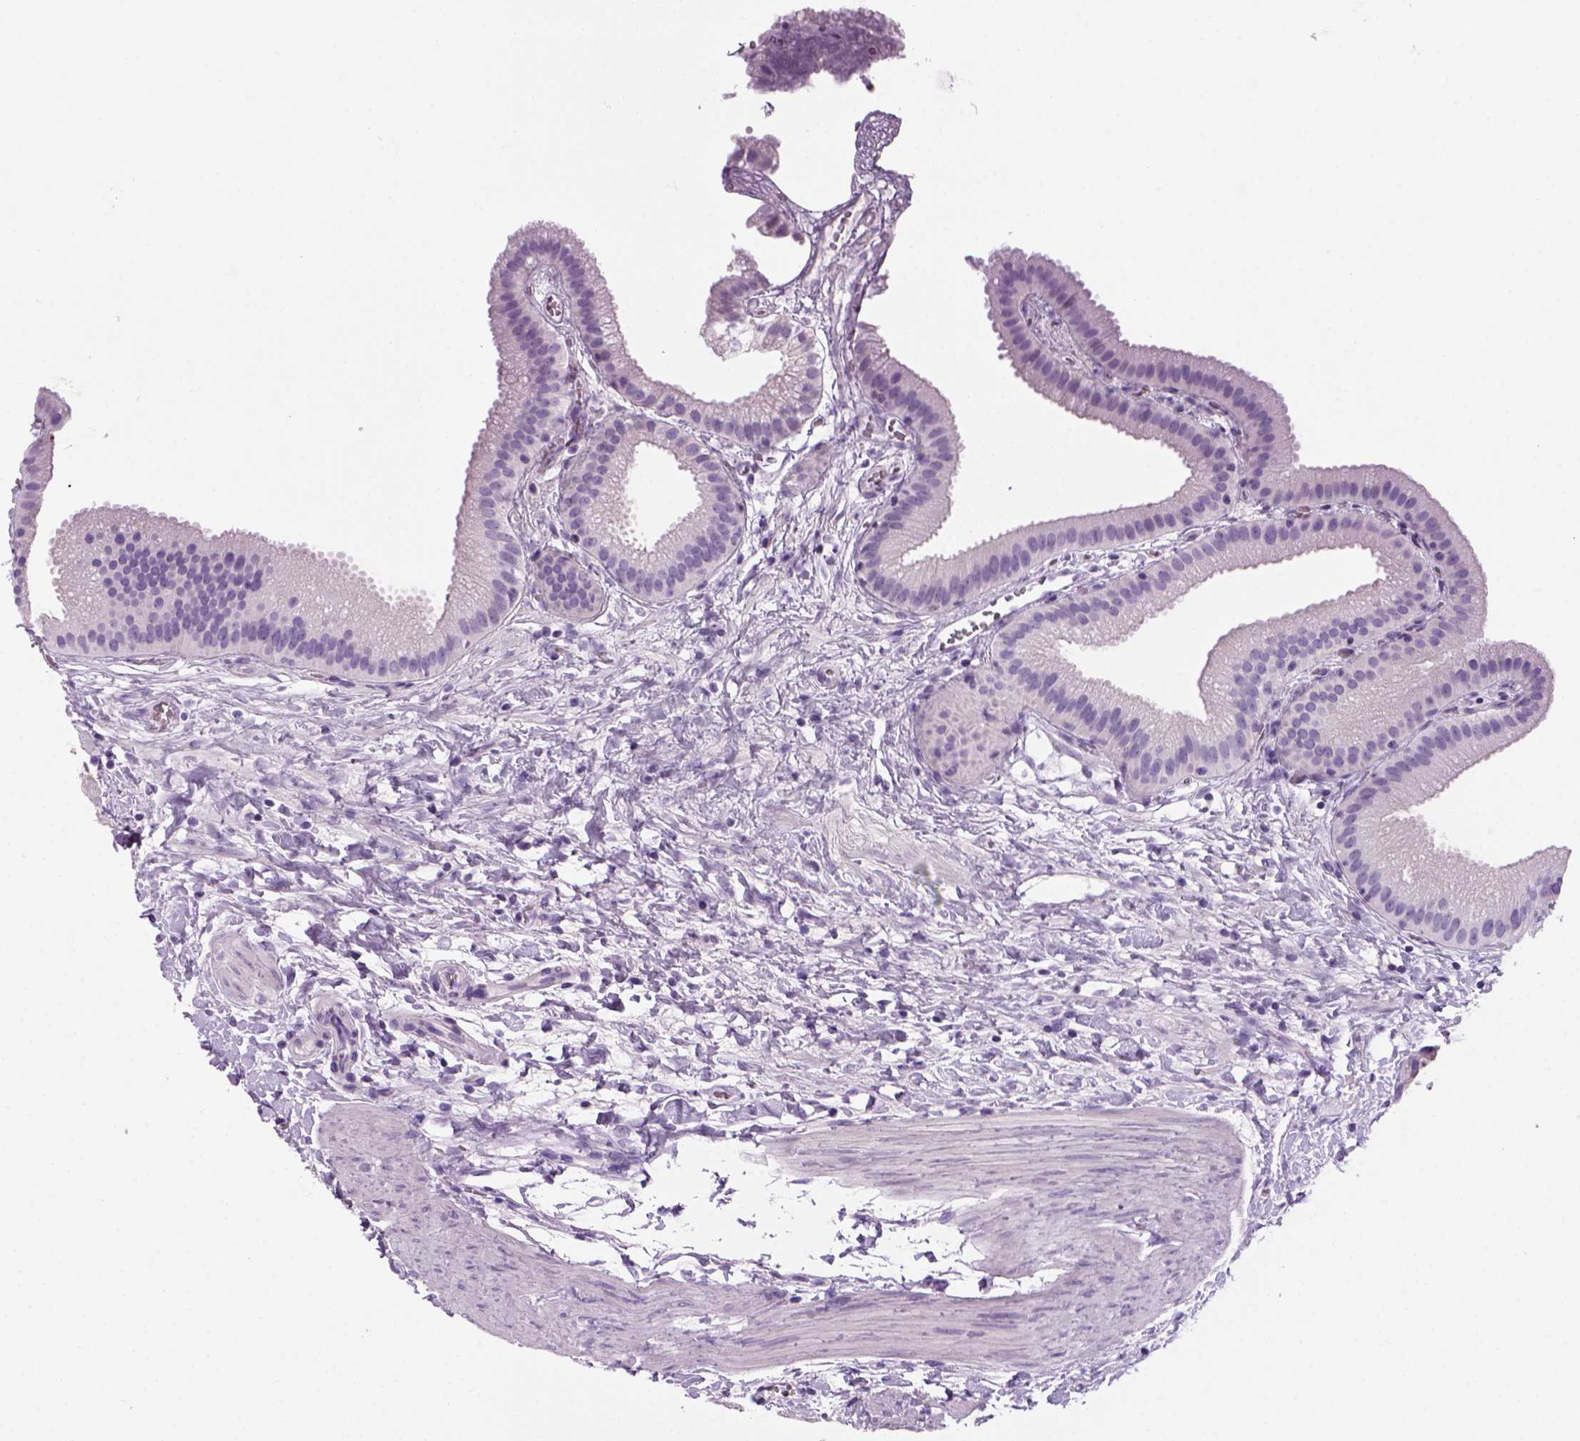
{"staining": {"intensity": "negative", "quantity": "none", "location": "none"}, "tissue": "gallbladder", "cell_type": "Glandular cells", "image_type": "normal", "snomed": [{"axis": "morphology", "description": "Normal tissue, NOS"}, {"axis": "topography", "description": "Gallbladder"}], "caption": "An immunohistochemistry (IHC) photomicrograph of unremarkable gallbladder is shown. There is no staining in glandular cells of gallbladder. The staining is performed using DAB (3,3'-diaminobenzidine) brown chromogen with nuclei counter-stained in using hematoxylin.", "gene": "MZB1", "patient": {"sex": "female", "age": 63}}